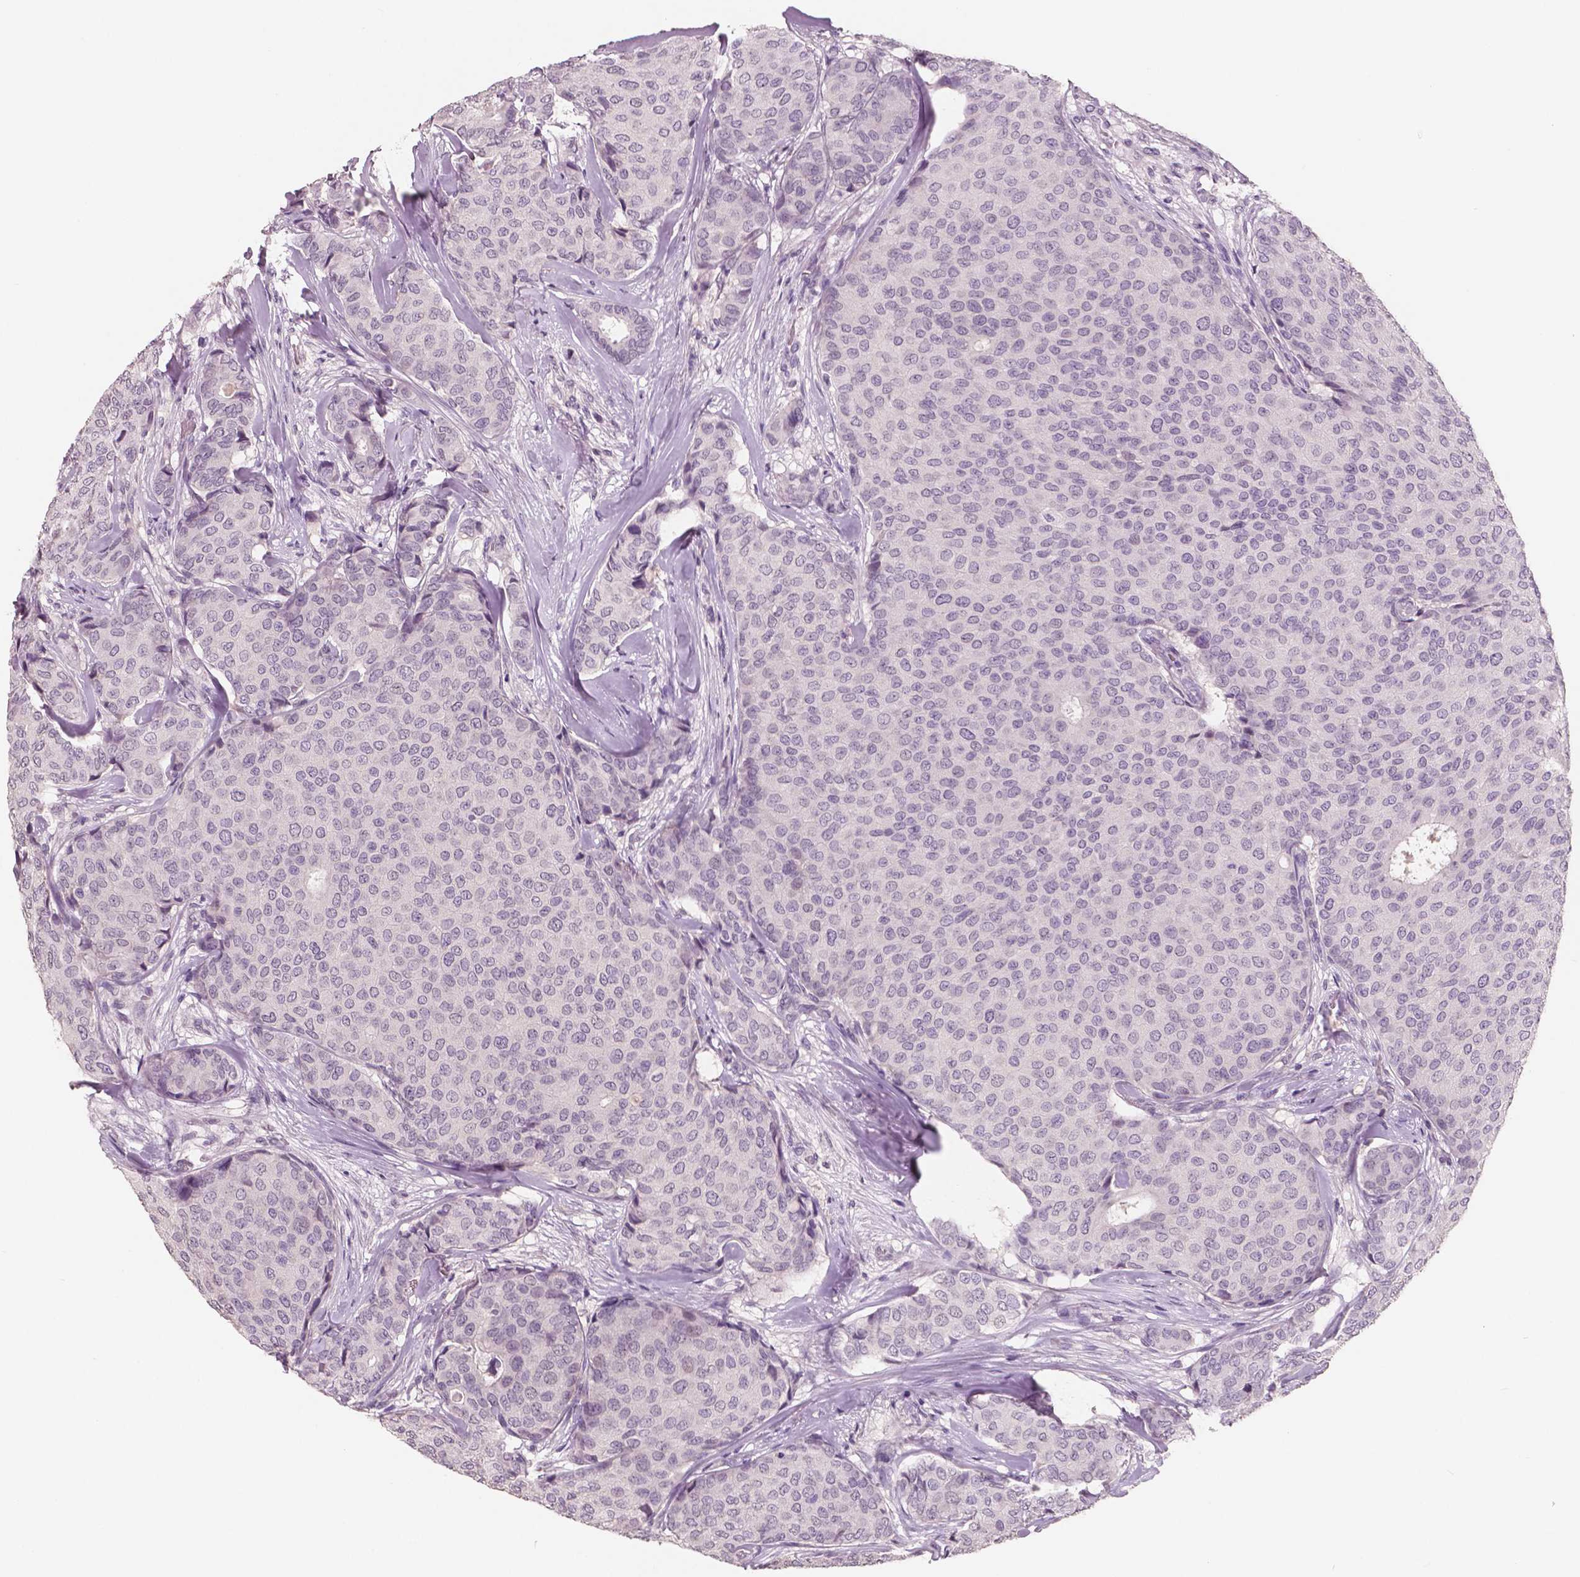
{"staining": {"intensity": "negative", "quantity": "none", "location": "none"}, "tissue": "breast cancer", "cell_type": "Tumor cells", "image_type": "cancer", "snomed": [{"axis": "morphology", "description": "Duct carcinoma"}, {"axis": "topography", "description": "Breast"}], "caption": "High power microscopy histopathology image of an immunohistochemistry (IHC) micrograph of breast cancer (invasive ductal carcinoma), revealing no significant staining in tumor cells. (Stains: DAB IHC with hematoxylin counter stain, Microscopy: brightfield microscopy at high magnification).", "gene": "NECAB1", "patient": {"sex": "female", "age": 75}}